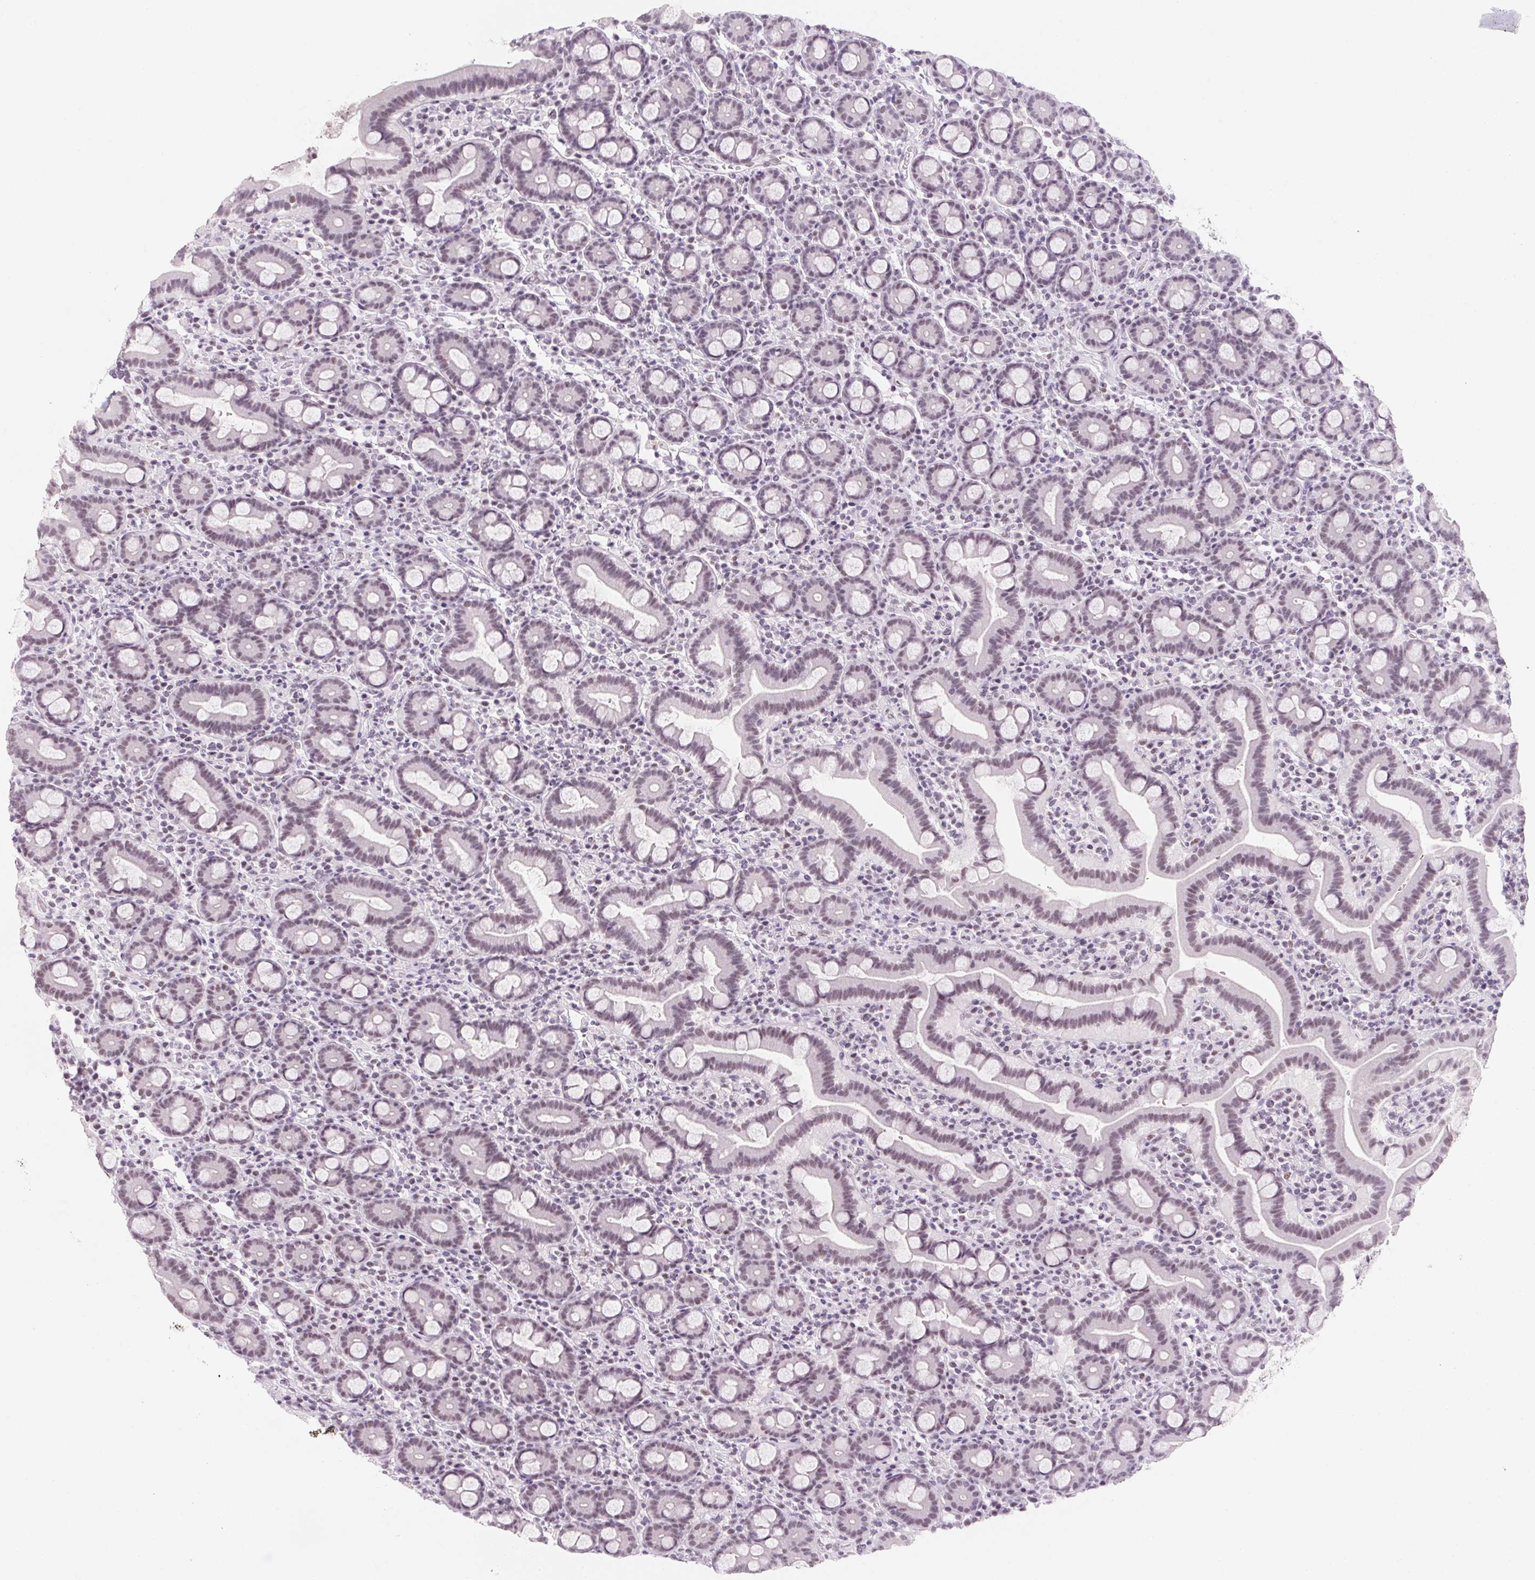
{"staining": {"intensity": "weak", "quantity": "25%-75%", "location": "nuclear"}, "tissue": "small intestine", "cell_type": "Glandular cells", "image_type": "normal", "snomed": [{"axis": "morphology", "description": "Normal tissue, NOS"}, {"axis": "topography", "description": "Small intestine"}], "caption": "Small intestine was stained to show a protein in brown. There is low levels of weak nuclear expression in about 25%-75% of glandular cells.", "gene": "ZIC4", "patient": {"sex": "male", "age": 26}}